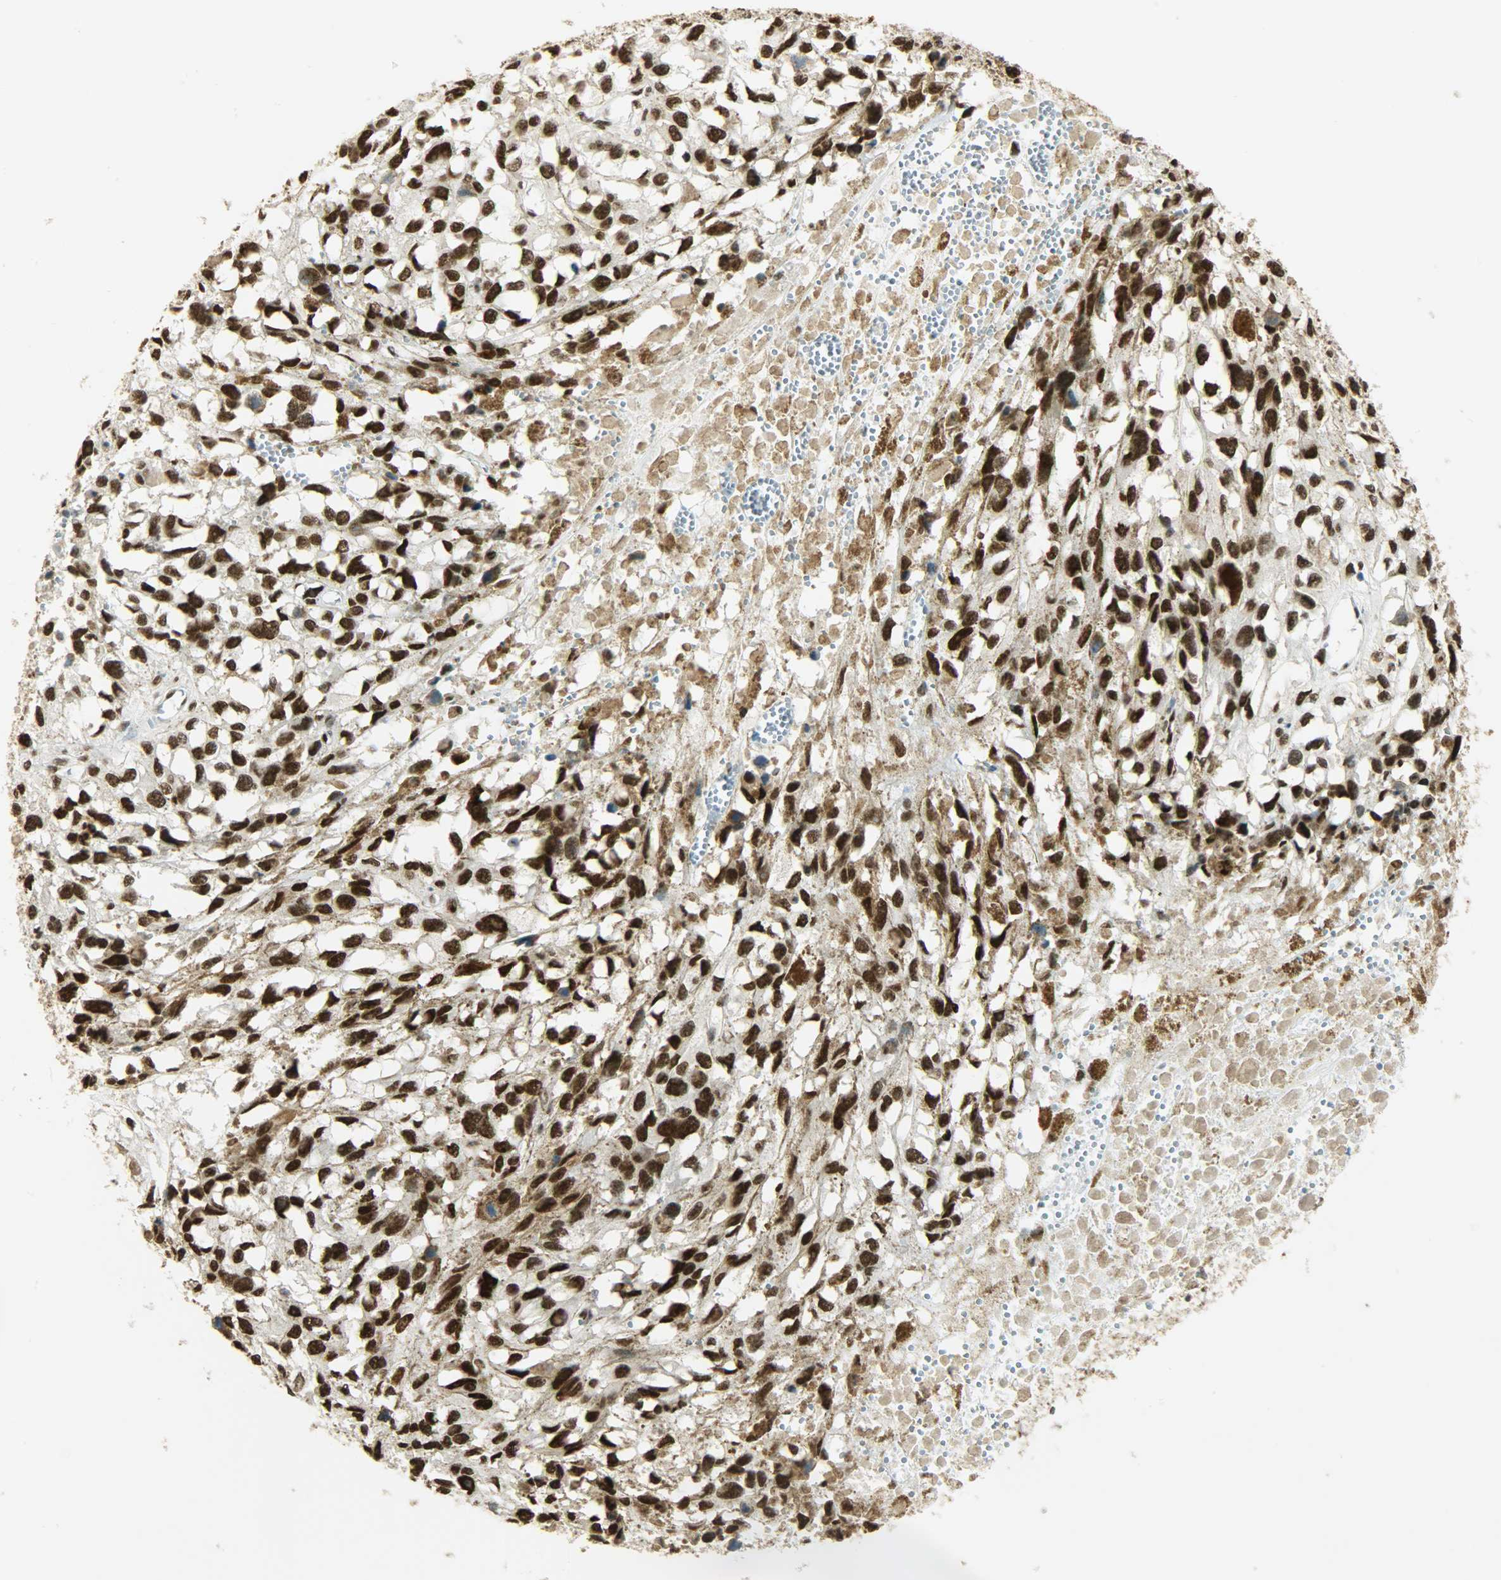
{"staining": {"intensity": "strong", "quantity": ">75%", "location": "nuclear"}, "tissue": "melanoma", "cell_type": "Tumor cells", "image_type": "cancer", "snomed": [{"axis": "morphology", "description": "Malignant melanoma, Metastatic site"}, {"axis": "topography", "description": "Lymph node"}], "caption": "This image shows immunohistochemistry (IHC) staining of human malignant melanoma (metastatic site), with high strong nuclear positivity in about >75% of tumor cells.", "gene": "MYEF2", "patient": {"sex": "male", "age": 59}}